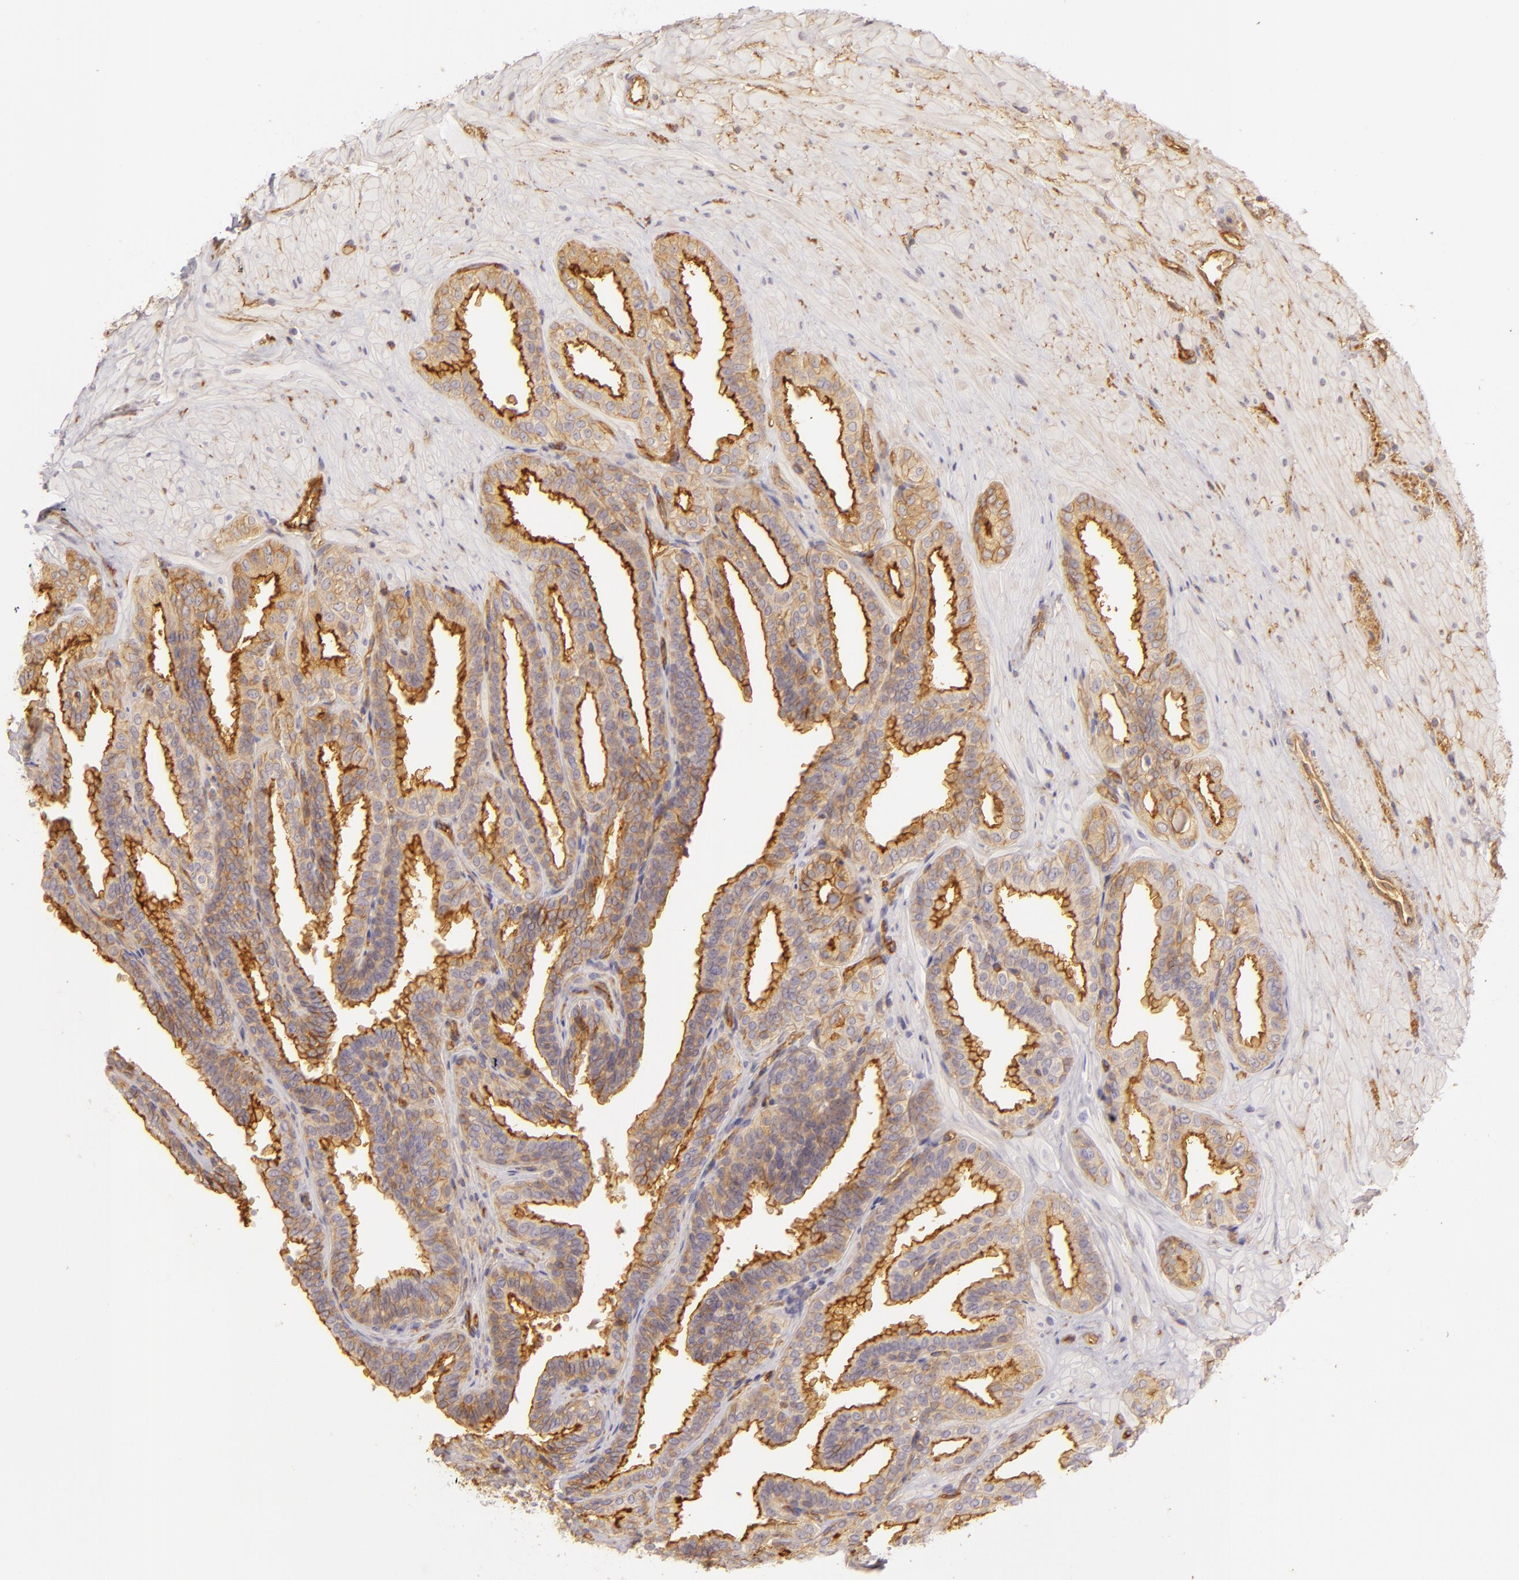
{"staining": {"intensity": "moderate", "quantity": ">75%", "location": "cytoplasmic/membranous"}, "tissue": "seminal vesicle", "cell_type": "Glandular cells", "image_type": "normal", "snomed": [{"axis": "morphology", "description": "Normal tissue, NOS"}, {"axis": "topography", "description": "Seminal veicle"}], "caption": "Protein expression analysis of unremarkable seminal vesicle shows moderate cytoplasmic/membranous expression in about >75% of glandular cells. (DAB (3,3'-diaminobenzidine) = brown stain, brightfield microscopy at high magnification).", "gene": "CD59", "patient": {"sex": "male", "age": 26}}